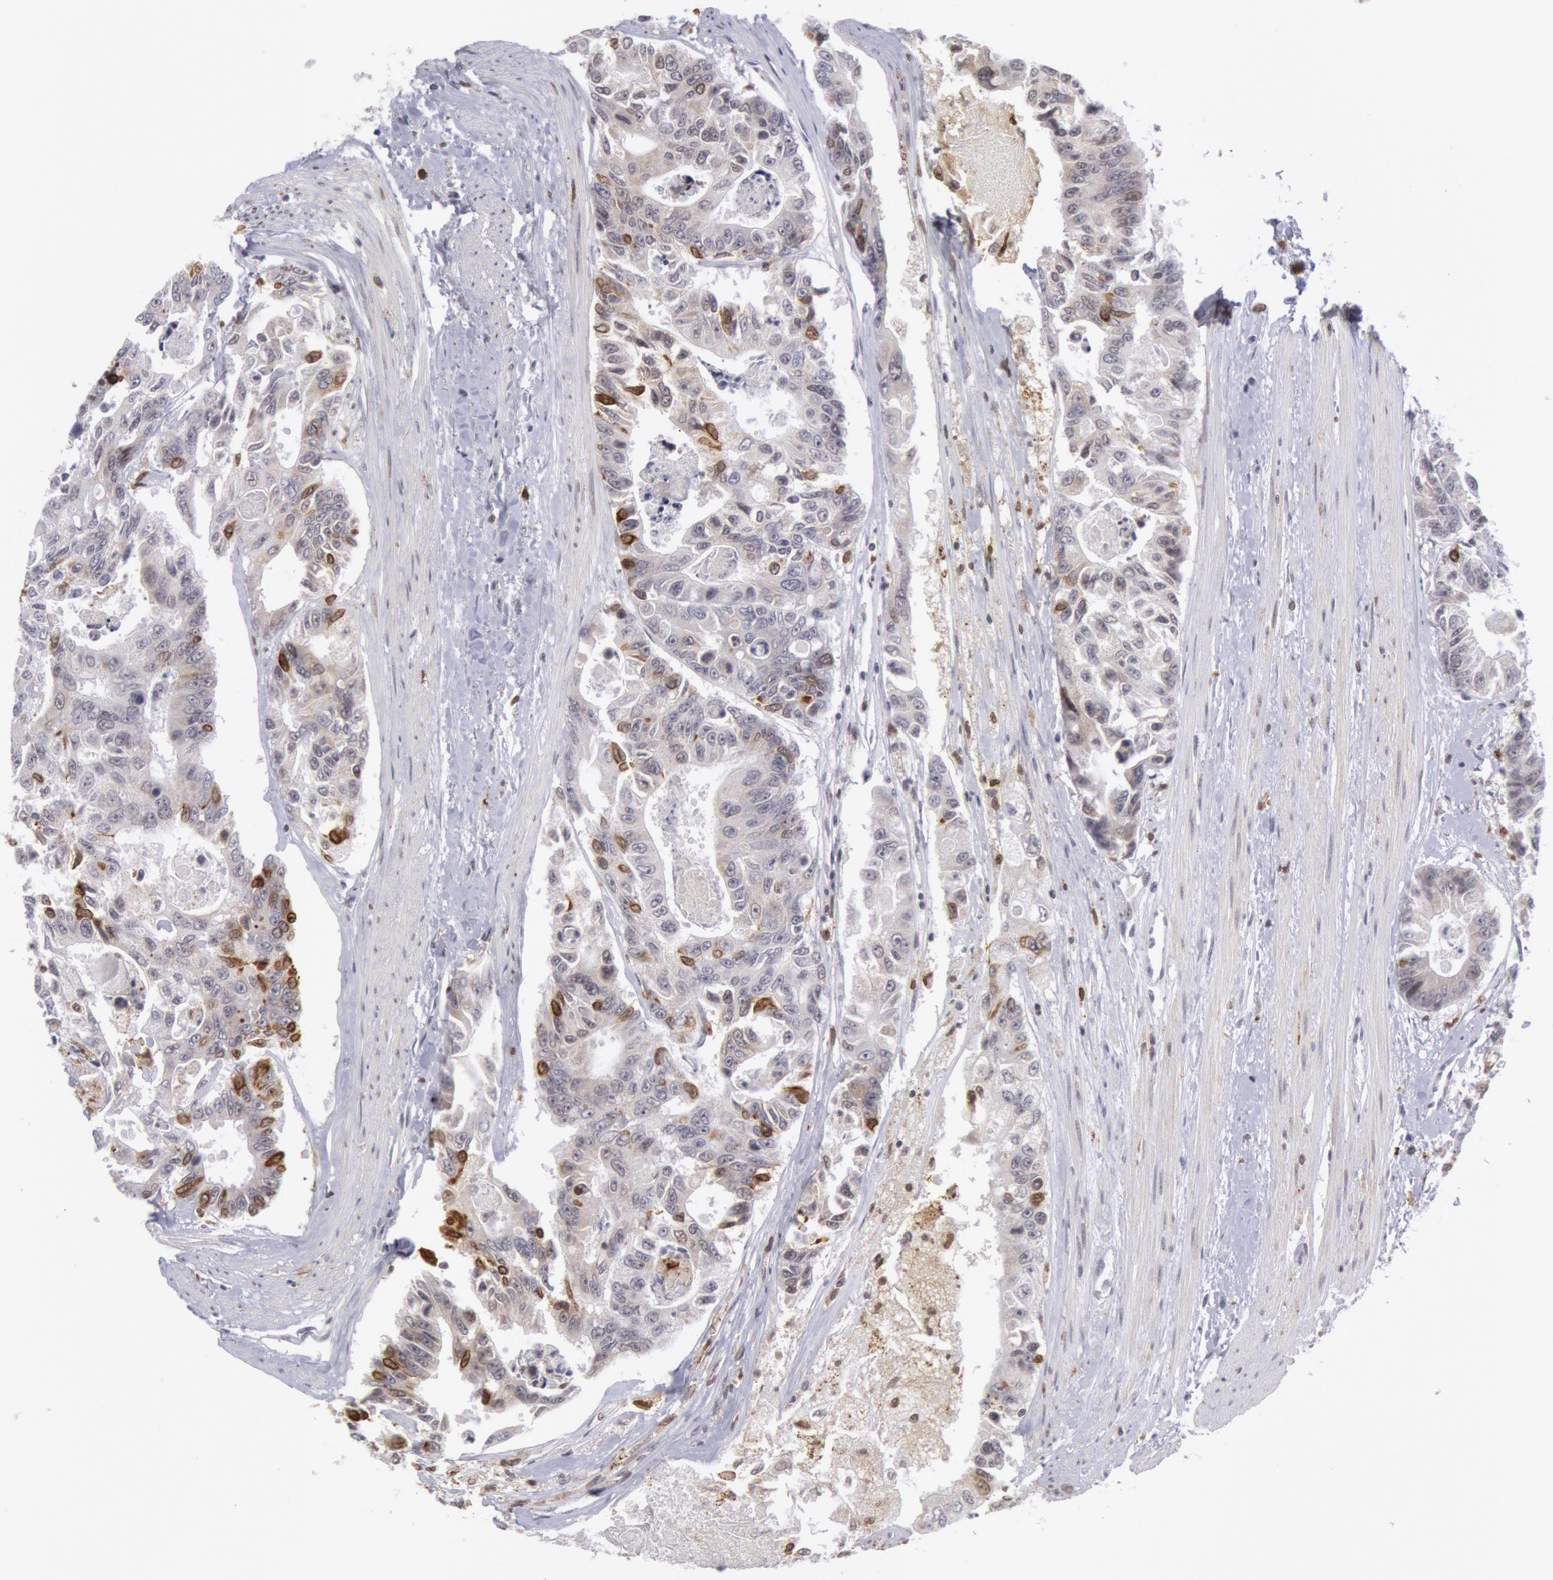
{"staining": {"intensity": "moderate", "quantity": "<25%", "location": "nuclear"}, "tissue": "colorectal cancer", "cell_type": "Tumor cells", "image_type": "cancer", "snomed": [{"axis": "morphology", "description": "Adenocarcinoma, NOS"}, {"axis": "topography", "description": "Colon"}], "caption": "Tumor cells demonstrate low levels of moderate nuclear staining in about <25% of cells in human colorectal cancer (adenocarcinoma). The protein is shown in brown color, while the nuclei are stained blue.", "gene": "PTGS2", "patient": {"sex": "female", "age": 86}}